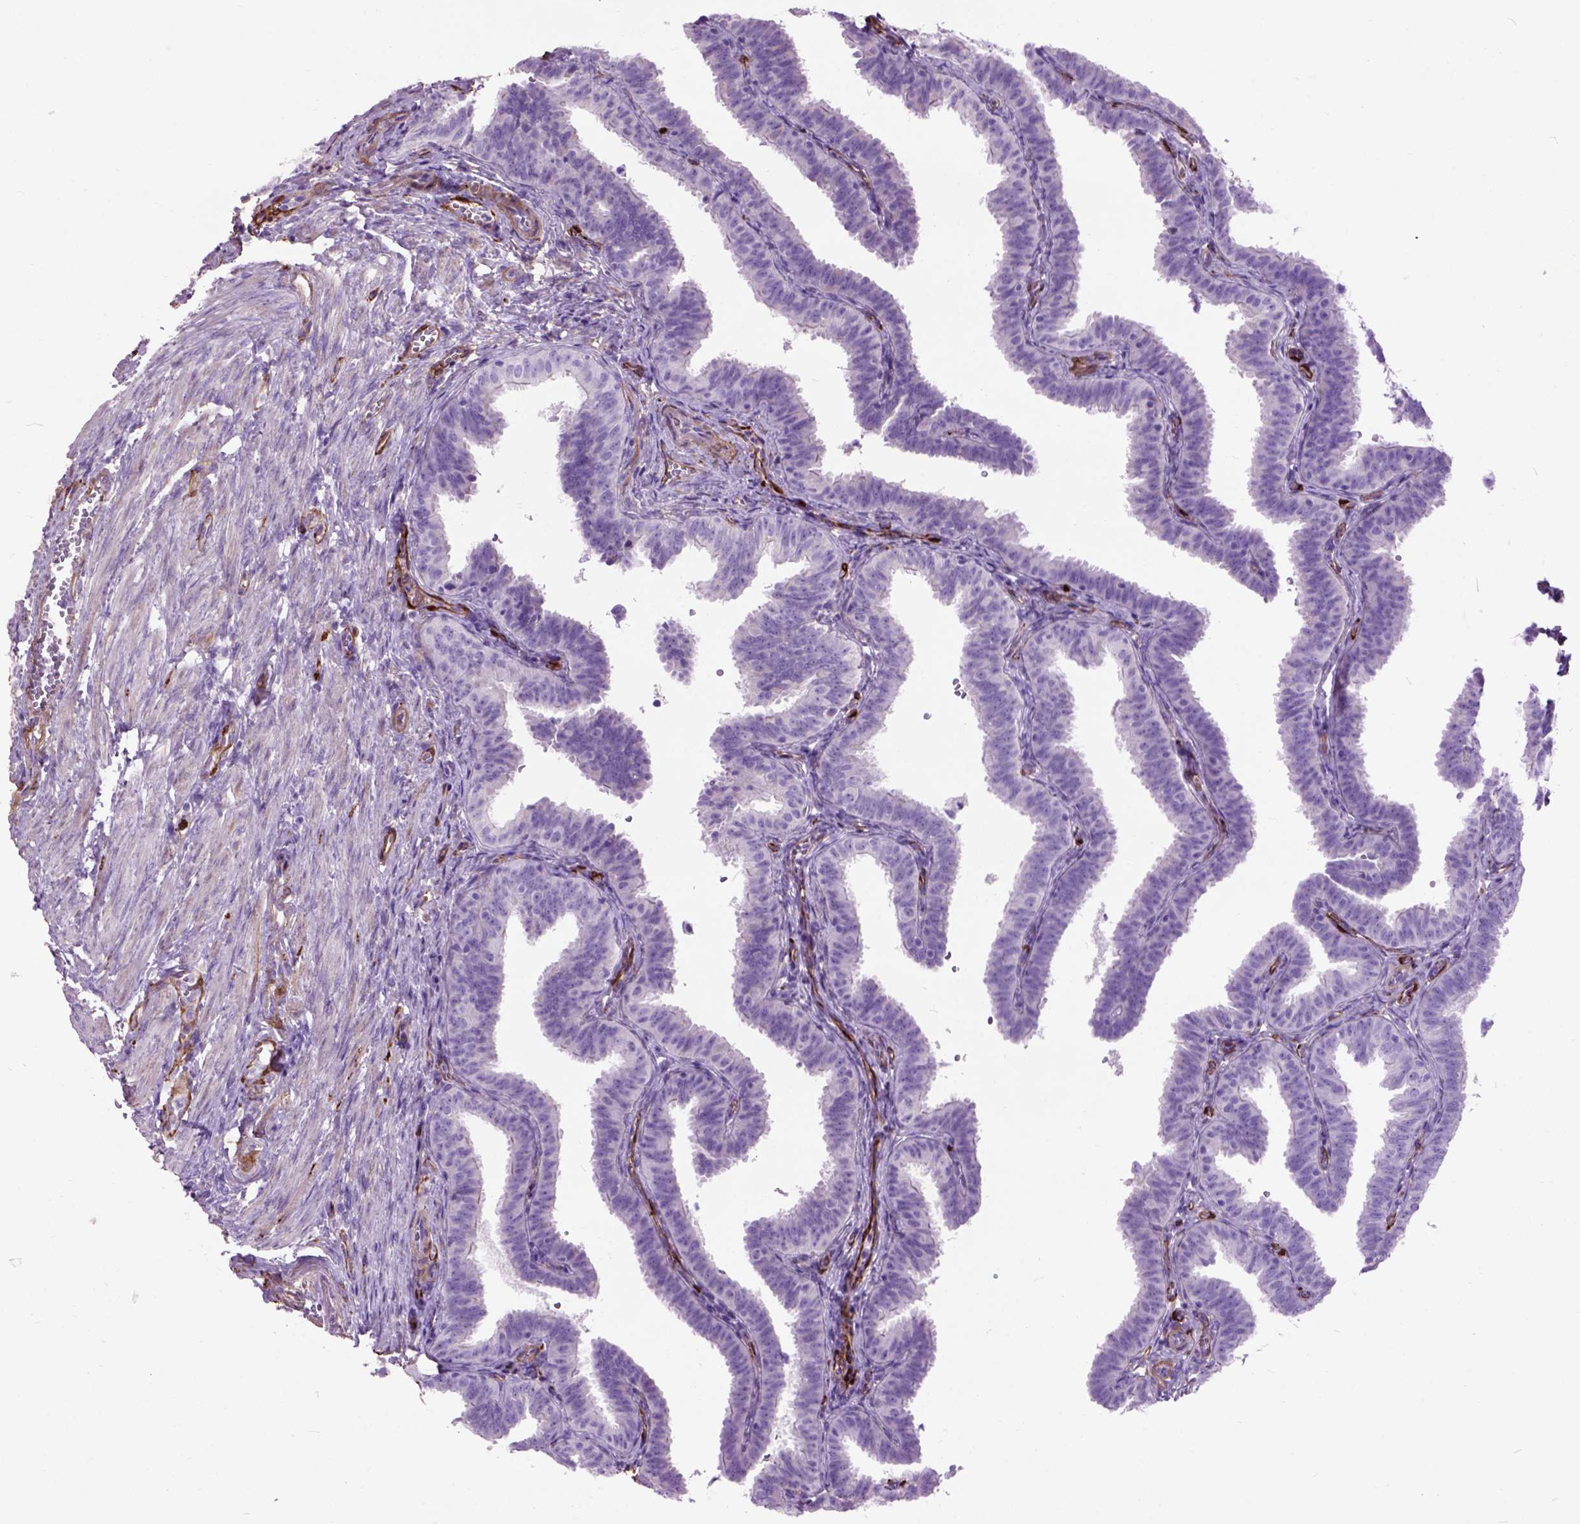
{"staining": {"intensity": "negative", "quantity": "none", "location": "none"}, "tissue": "fallopian tube", "cell_type": "Glandular cells", "image_type": "normal", "snomed": [{"axis": "morphology", "description": "Normal tissue, NOS"}, {"axis": "topography", "description": "Fallopian tube"}], "caption": "DAB immunohistochemical staining of normal human fallopian tube demonstrates no significant expression in glandular cells. Brightfield microscopy of IHC stained with DAB (brown) and hematoxylin (blue), captured at high magnification.", "gene": "MAPT", "patient": {"sex": "female", "age": 25}}